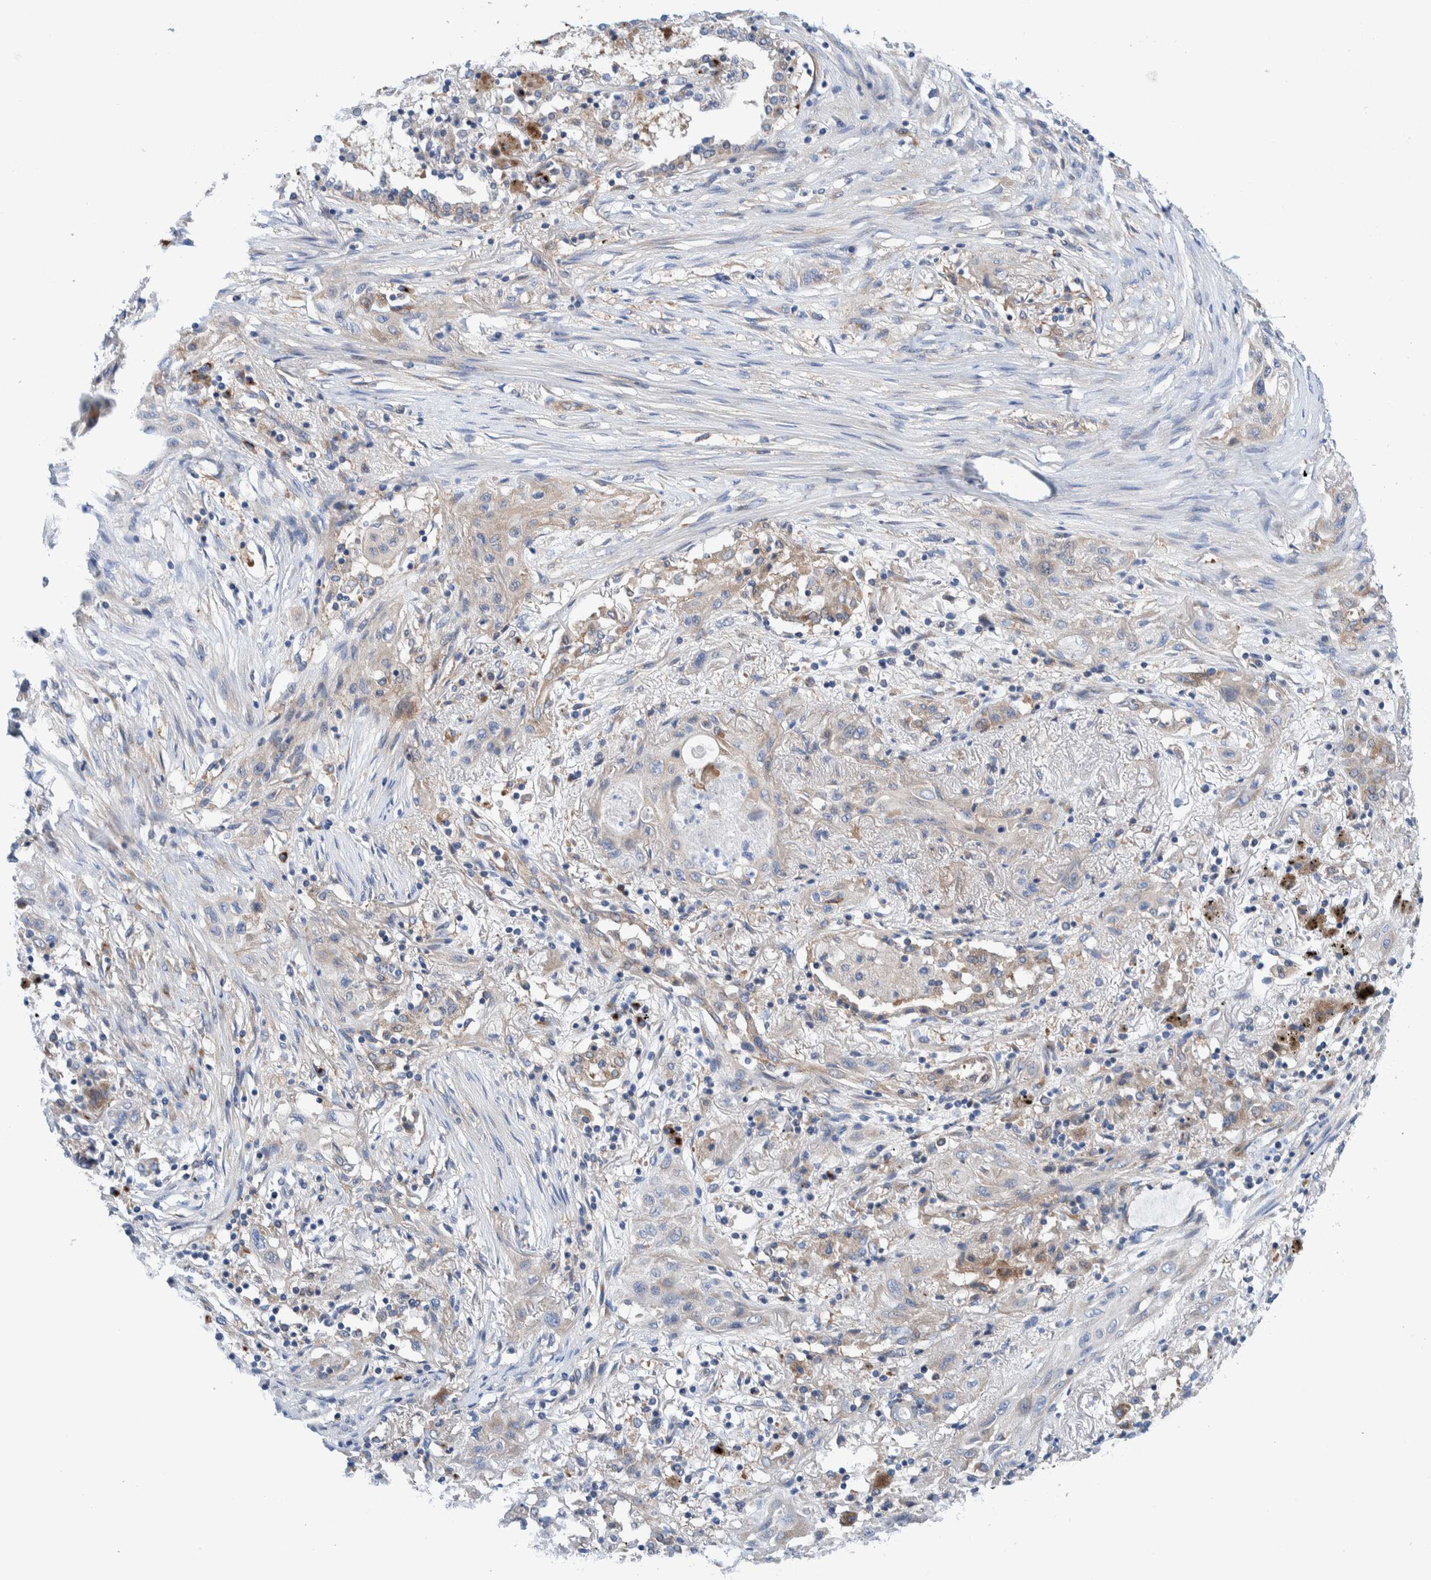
{"staining": {"intensity": "weak", "quantity": "<25%", "location": "cytoplasmic/membranous"}, "tissue": "lung cancer", "cell_type": "Tumor cells", "image_type": "cancer", "snomed": [{"axis": "morphology", "description": "Squamous cell carcinoma, NOS"}, {"axis": "topography", "description": "Lung"}], "caption": "There is no significant positivity in tumor cells of lung cancer (squamous cell carcinoma).", "gene": "TRIM58", "patient": {"sex": "female", "age": 47}}